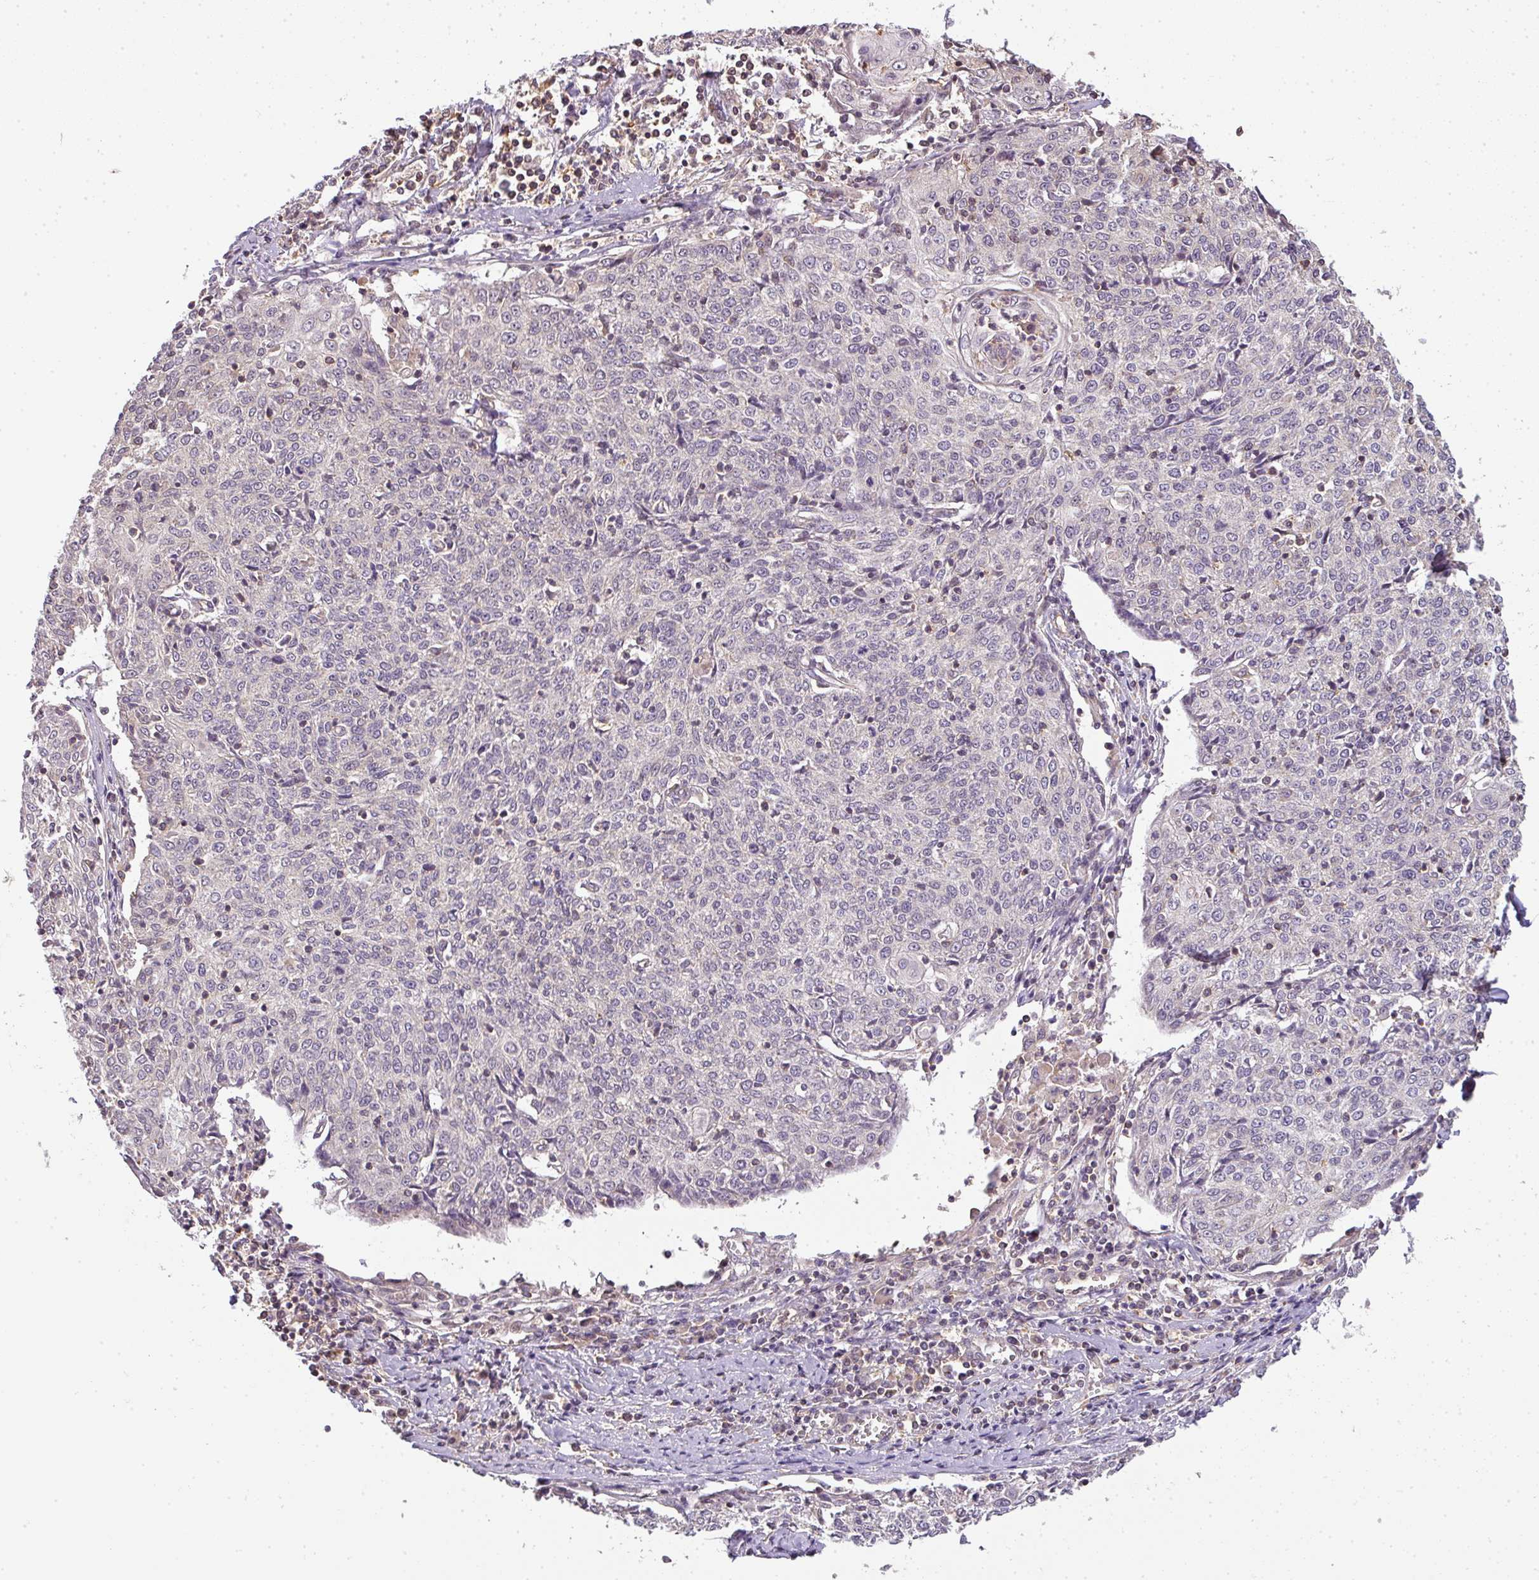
{"staining": {"intensity": "negative", "quantity": "none", "location": "none"}, "tissue": "cervical cancer", "cell_type": "Tumor cells", "image_type": "cancer", "snomed": [{"axis": "morphology", "description": "Squamous cell carcinoma, NOS"}, {"axis": "topography", "description": "Cervix"}], "caption": "High power microscopy photomicrograph of an IHC micrograph of cervical cancer, revealing no significant staining in tumor cells.", "gene": "TCL1B", "patient": {"sex": "female", "age": 48}}